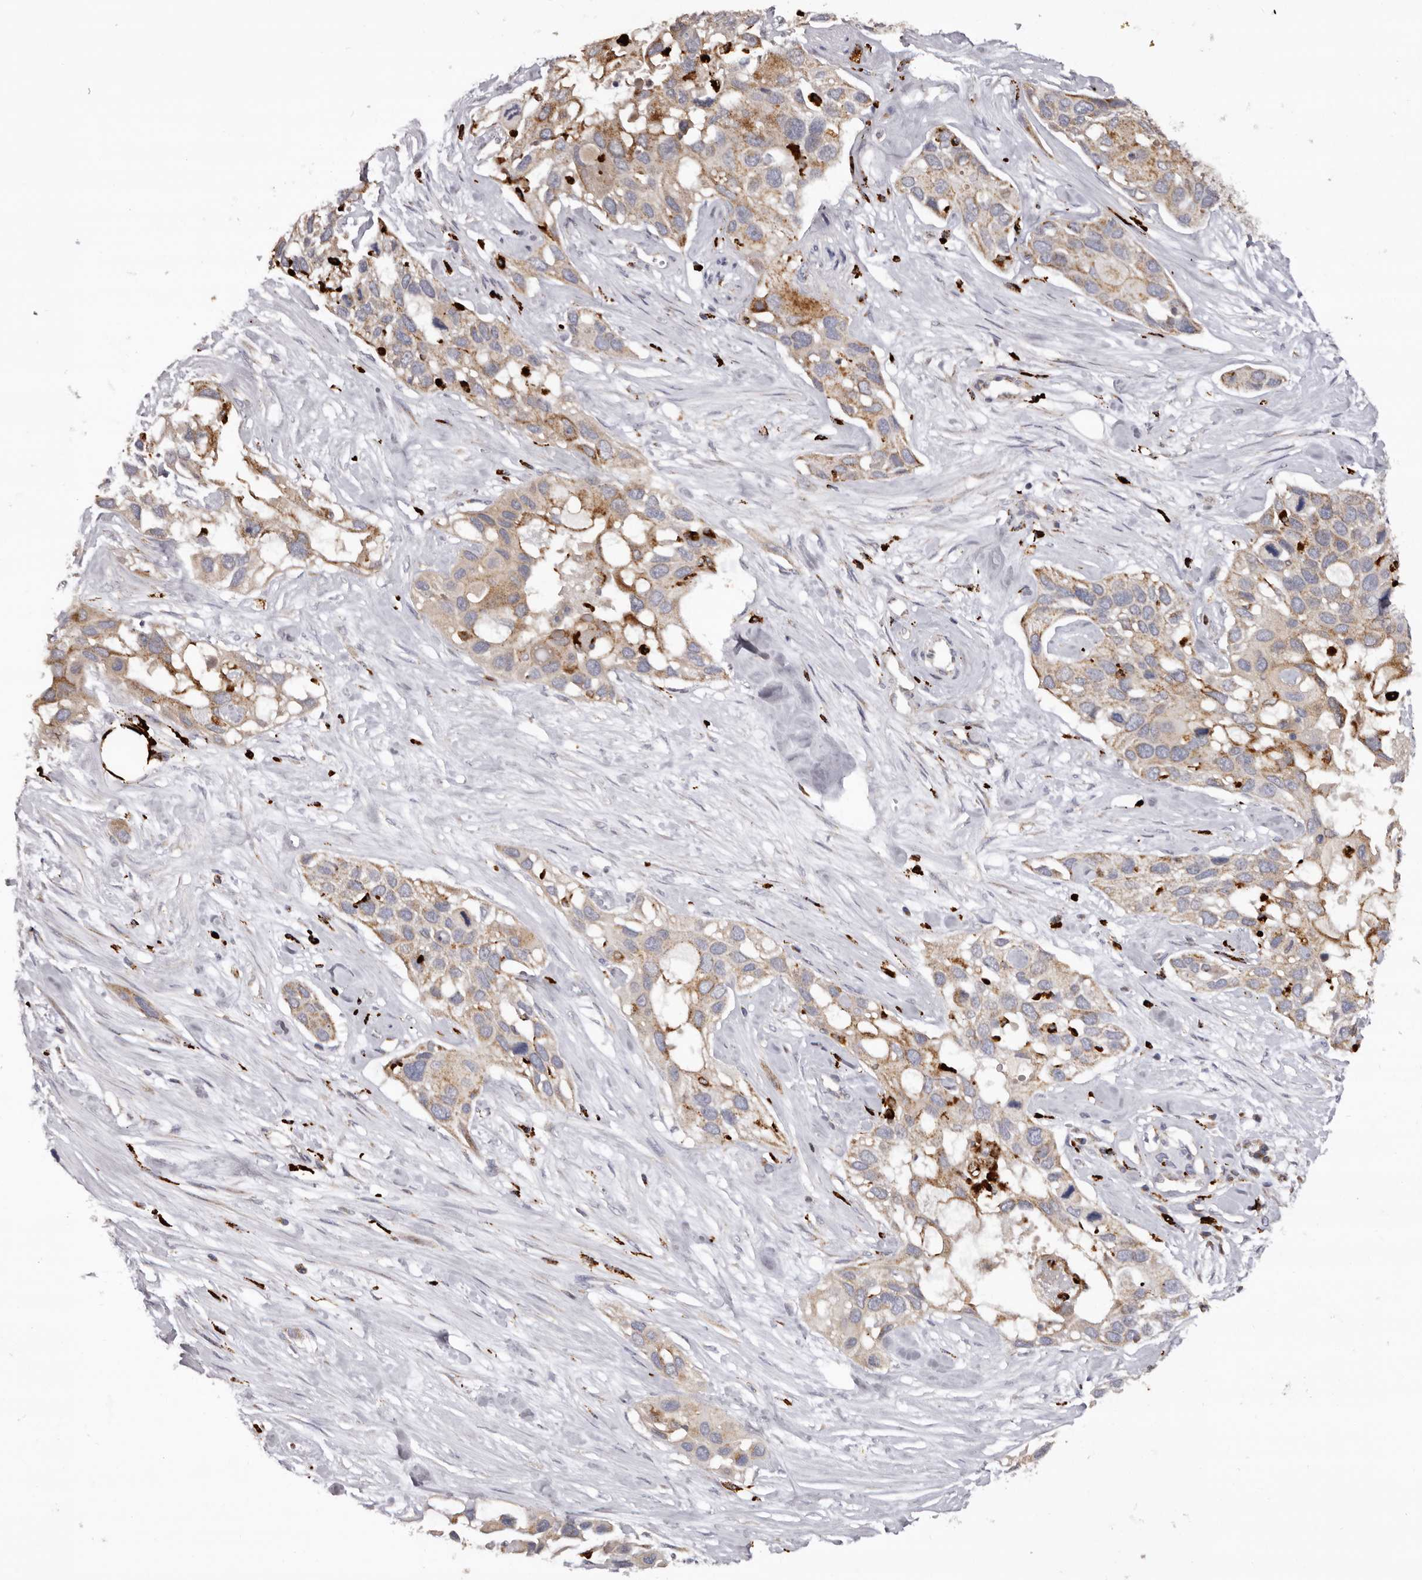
{"staining": {"intensity": "moderate", "quantity": ">75%", "location": "cytoplasmic/membranous"}, "tissue": "pancreatic cancer", "cell_type": "Tumor cells", "image_type": "cancer", "snomed": [{"axis": "morphology", "description": "Adenocarcinoma, NOS"}, {"axis": "topography", "description": "Pancreas"}], "caption": "Protein staining of pancreatic cancer tissue displays moderate cytoplasmic/membranous staining in approximately >75% of tumor cells.", "gene": "MECR", "patient": {"sex": "female", "age": 60}}